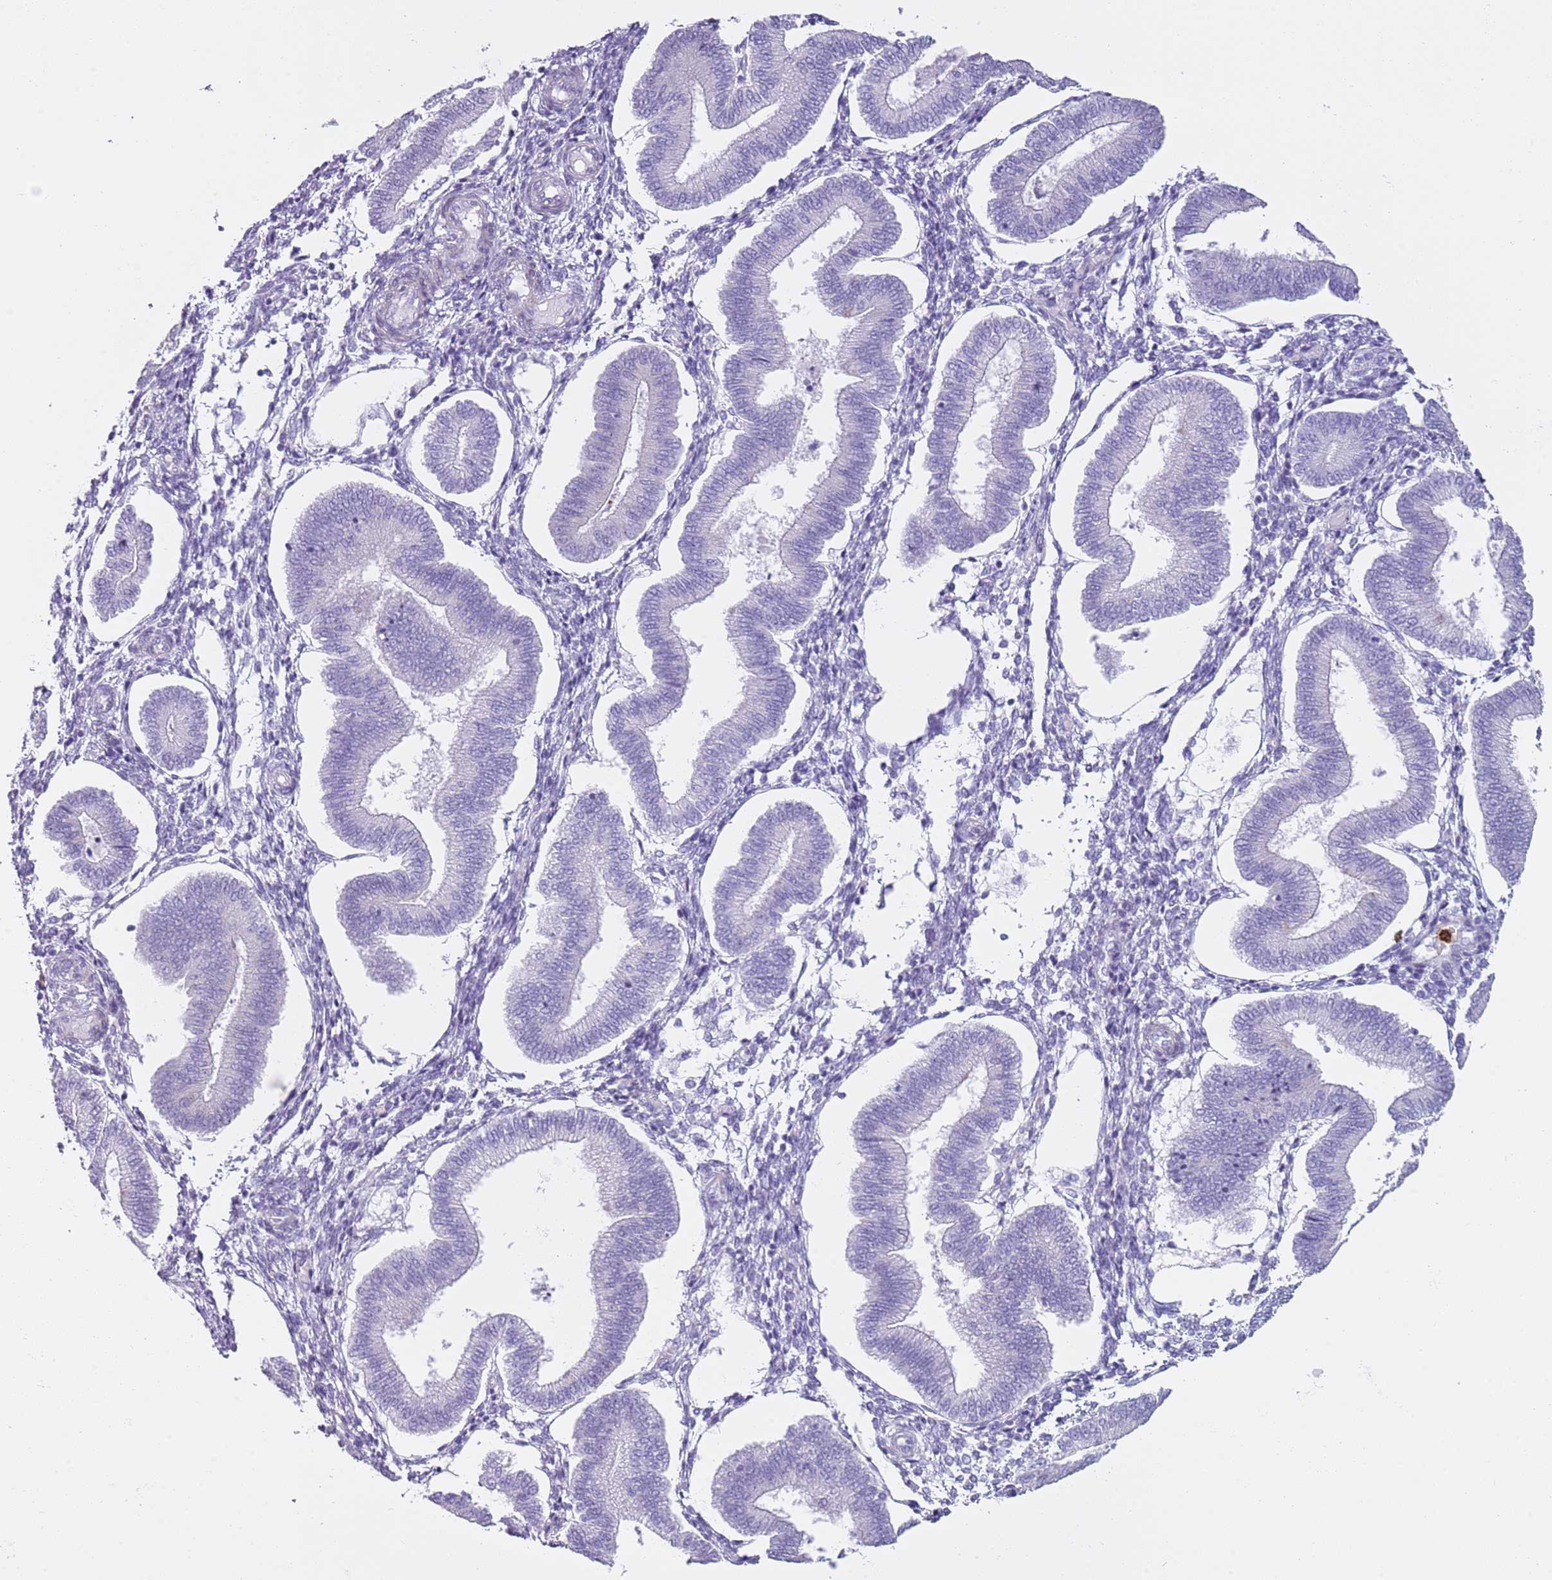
{"staining": {"intensity": "negative", "quantity": "none", "location": "none"}, "tissue": "endometrium", "cell_type": "Cells in endometrial stroma", "image_type": "normal", "snomed": [{"axis": "morphology", "description": "Normal tissue, NOS"}, {"axis": "topography", "description": "Endometrium"}], "caption": "Cells in endometrial stroma are negative for brown protein staining in benign endometrium. (DAB immunohistochemistry (IHC) visualized using brightfield microscopy, high magnification).", "gene": "CD177", "patient": {"sex": "female", "age": 39}}